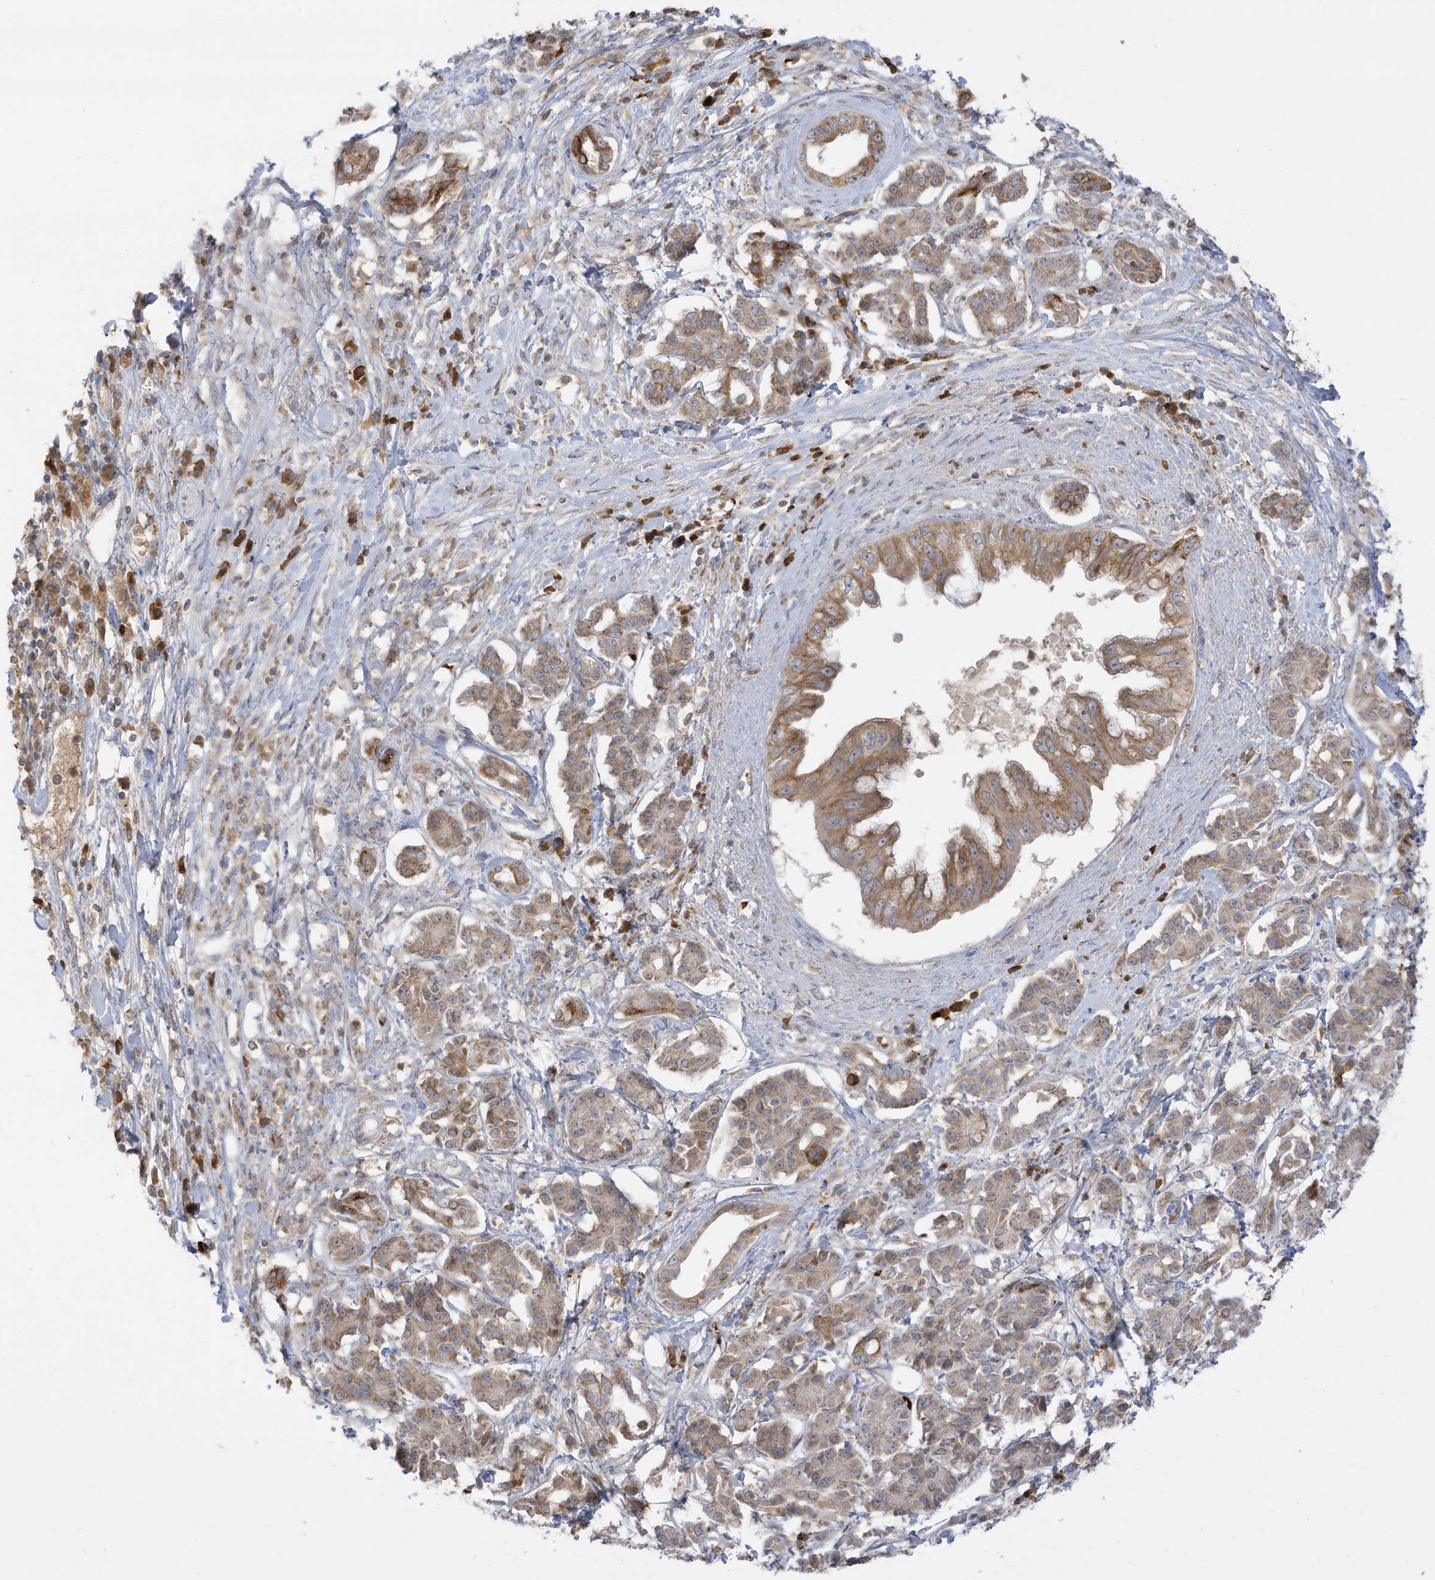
{"staining": {"intensity": "moderate", "quantity": ">75%", "location": "cytoplasmic/membranous,nuclear"}, "tissue": "pancreatic cancer", "cell_type": "Tumor cells", "image_type": "cancer", "snomed": [{"axis": "morphology", "description": "Adenocarcinoma, NOS"}, {"axis": "topography", "description": "Pancreas"}], "caption": "Protein staining of pancreatic adenocarcinoma tissue reveals moderate cytoplasmic/membranous and nuclear positivity in approximately >75% of tumor cells. Immunohistochemistry stains the protein in brown and the nuclei are stained blue.", "gene": "NPPC", "patient": {"sex": "female", "age": 56}}